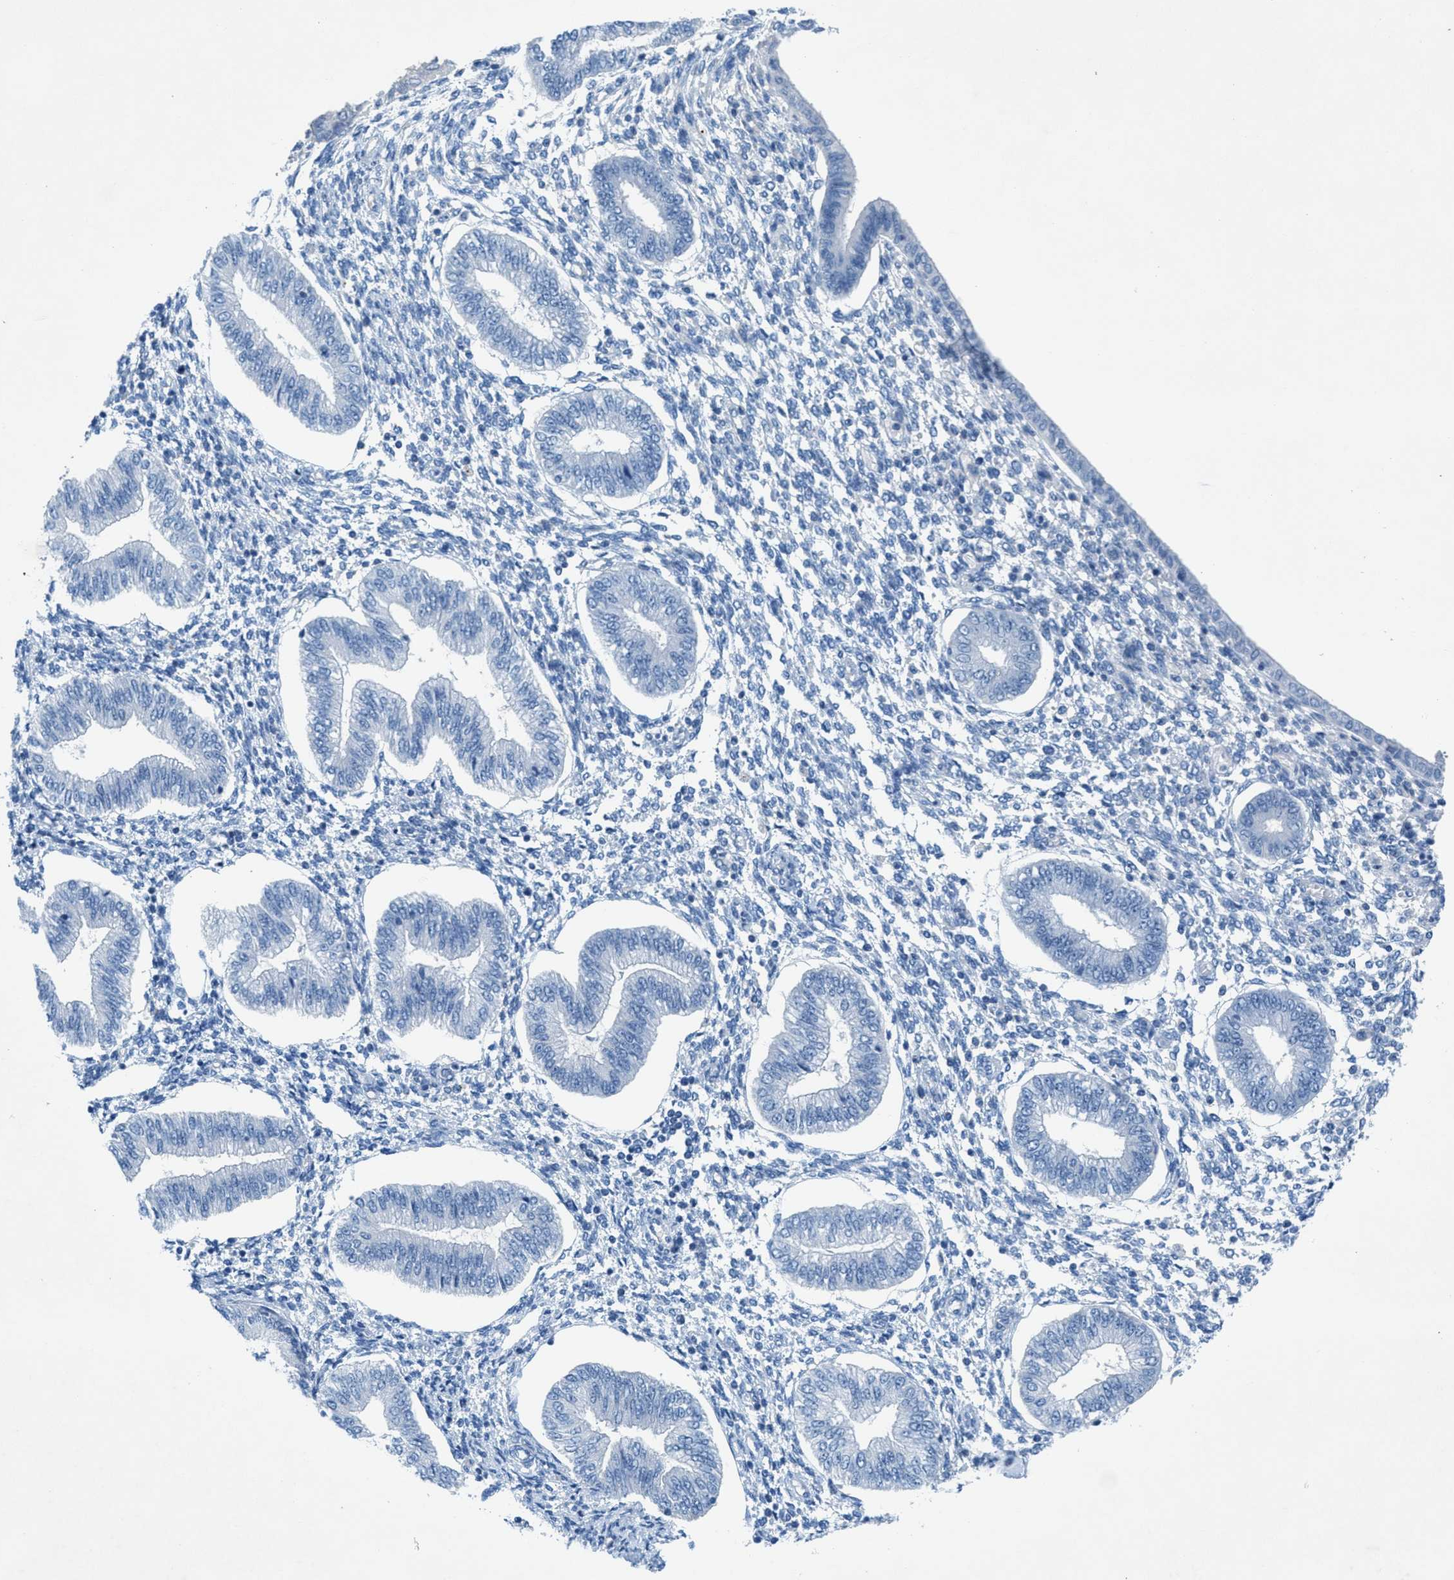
{"staining": {"intensity": "negative", "quantity": "none", "location": "none"}, "tissue": "endometrium", "cell_type": "Cells in endometrial stroma", "image_type": "normal", "snomed": [{"axis": "morphology", "description": "Normal tissue, NOS"}, {"axis": "topography", "description": "Endometrium"}], "caption": "Immunohistochemistry of benign human endometrium displays no expression in cells in endometrial stroma.", "gene": "GALNT17", "patient": {"sex": "female", "age": 50}}